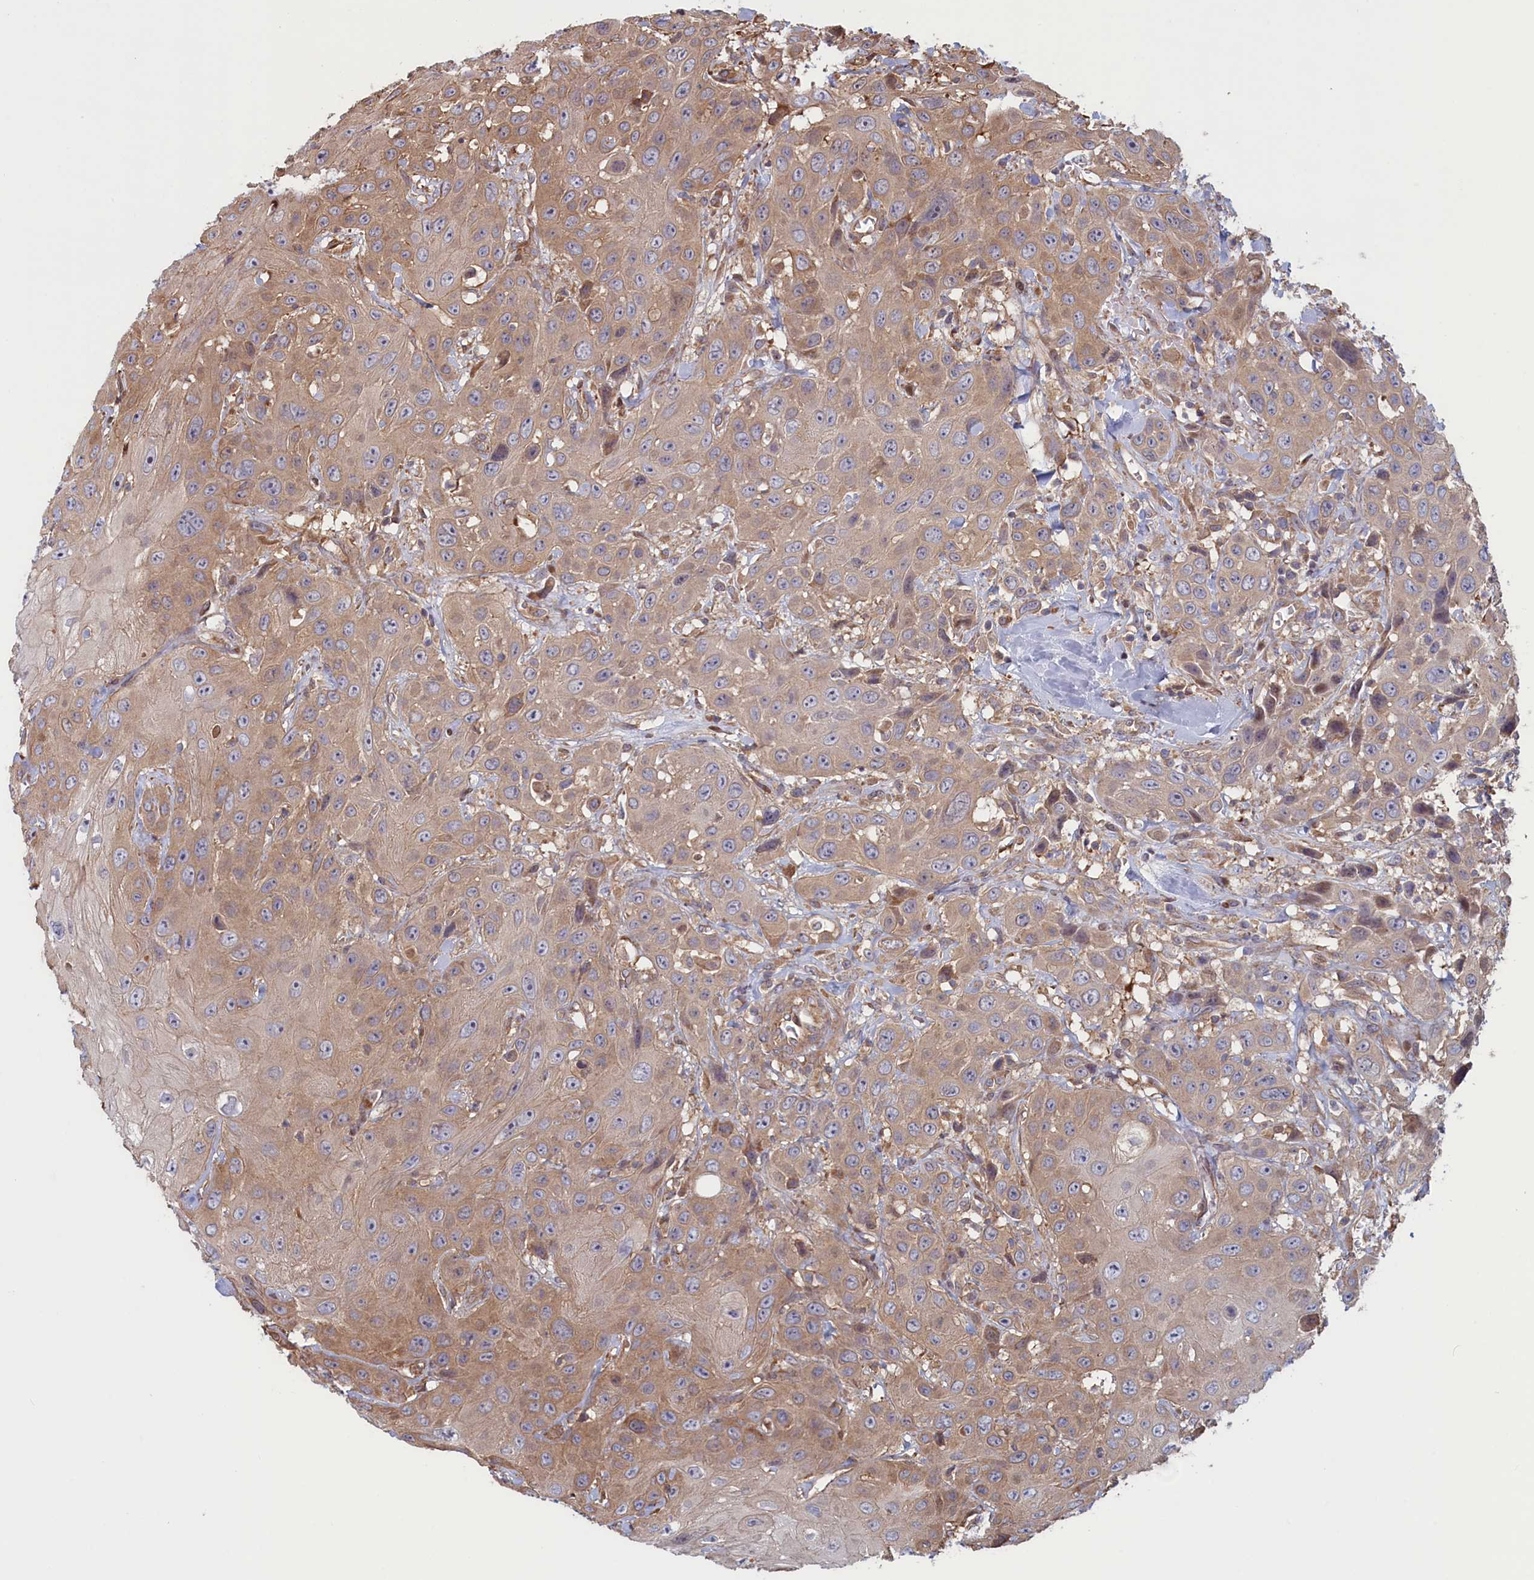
{"staining": {"intensity": "weak", "quantity": ">75%", "location": "cytoplasmic/membranous"}, "tissue": "head and neck cancer", "cell_type": "Tumor cells", "image_type": "cancer", "snomed": [{"axis": "morphology", "description": "Squamous cell carcinoma, NOS"}, {"axis": "topography", "description": "Head-Neck"}], "caption": "Immunohistochemistry of head and neck cancer (squamous cell carcinoma) demonstrates low levels of weak cytoplasmic/membranous positivity in approximately >75% of tumor cells.", "gene": "RILPL1", "patient": {"sex": "male", "age": 81}}